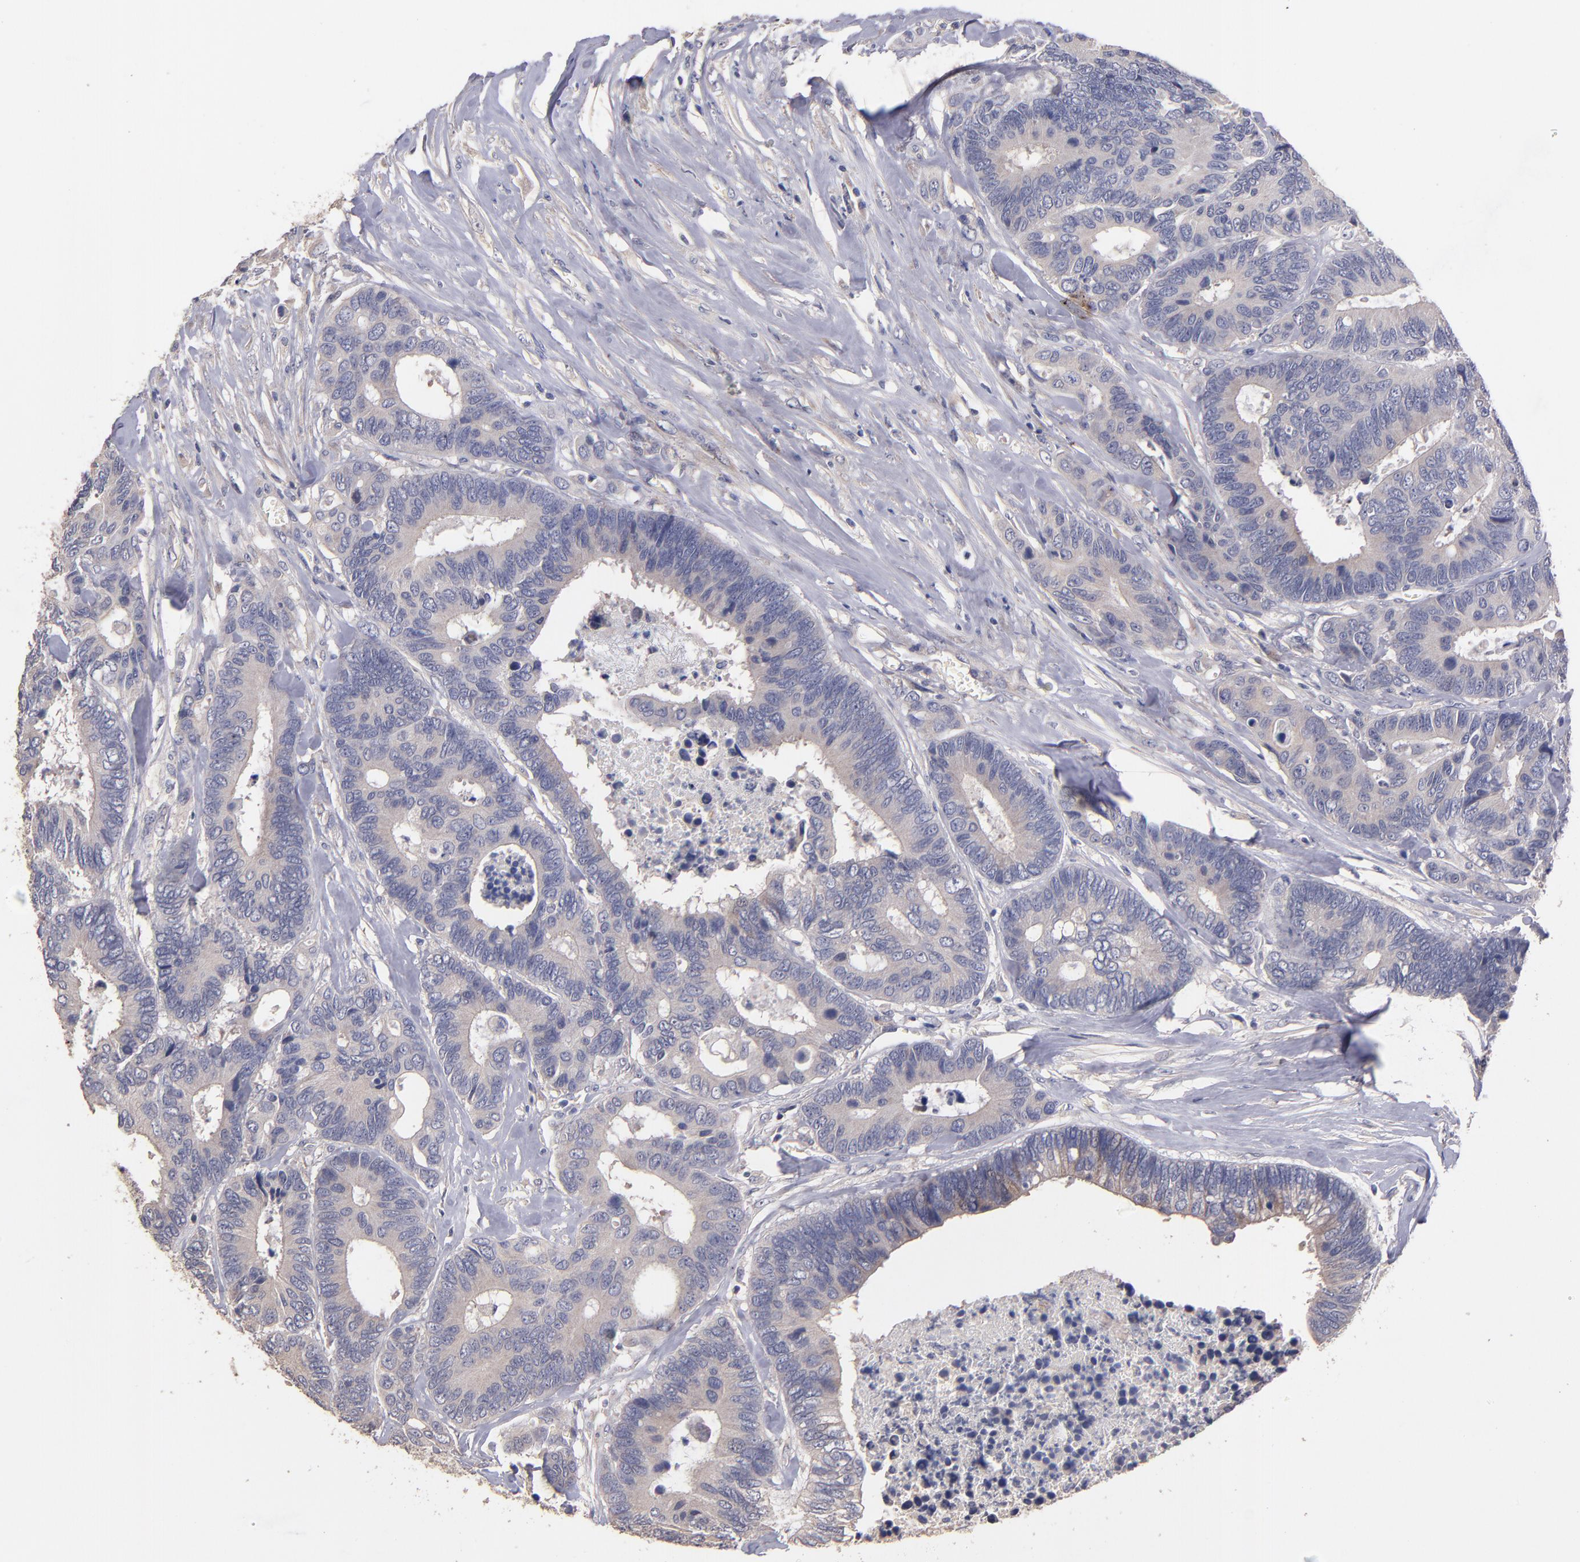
{"staining": {"intensity": "weak", "quantity": ">75%", "location": "cytoplasmic/membranous"}, "tissue": "colorectal cancer", "cell_type": "Tumor cells", "image_type": "cancer", "snomed": [{"axis": "morphology", "description": "Adenocarcinoma, NOS"}, {"axis": "topography", "description": "Rectum"}], "caption": "Immunohistochemical staining of colorectal adenocarcinoma shows low levels of weak cytoplasmic/membranous protein positivity in about >75% of tumor cells.", "gene": "MAGEE1", "patient": {"sex": "male", "age": 55}}